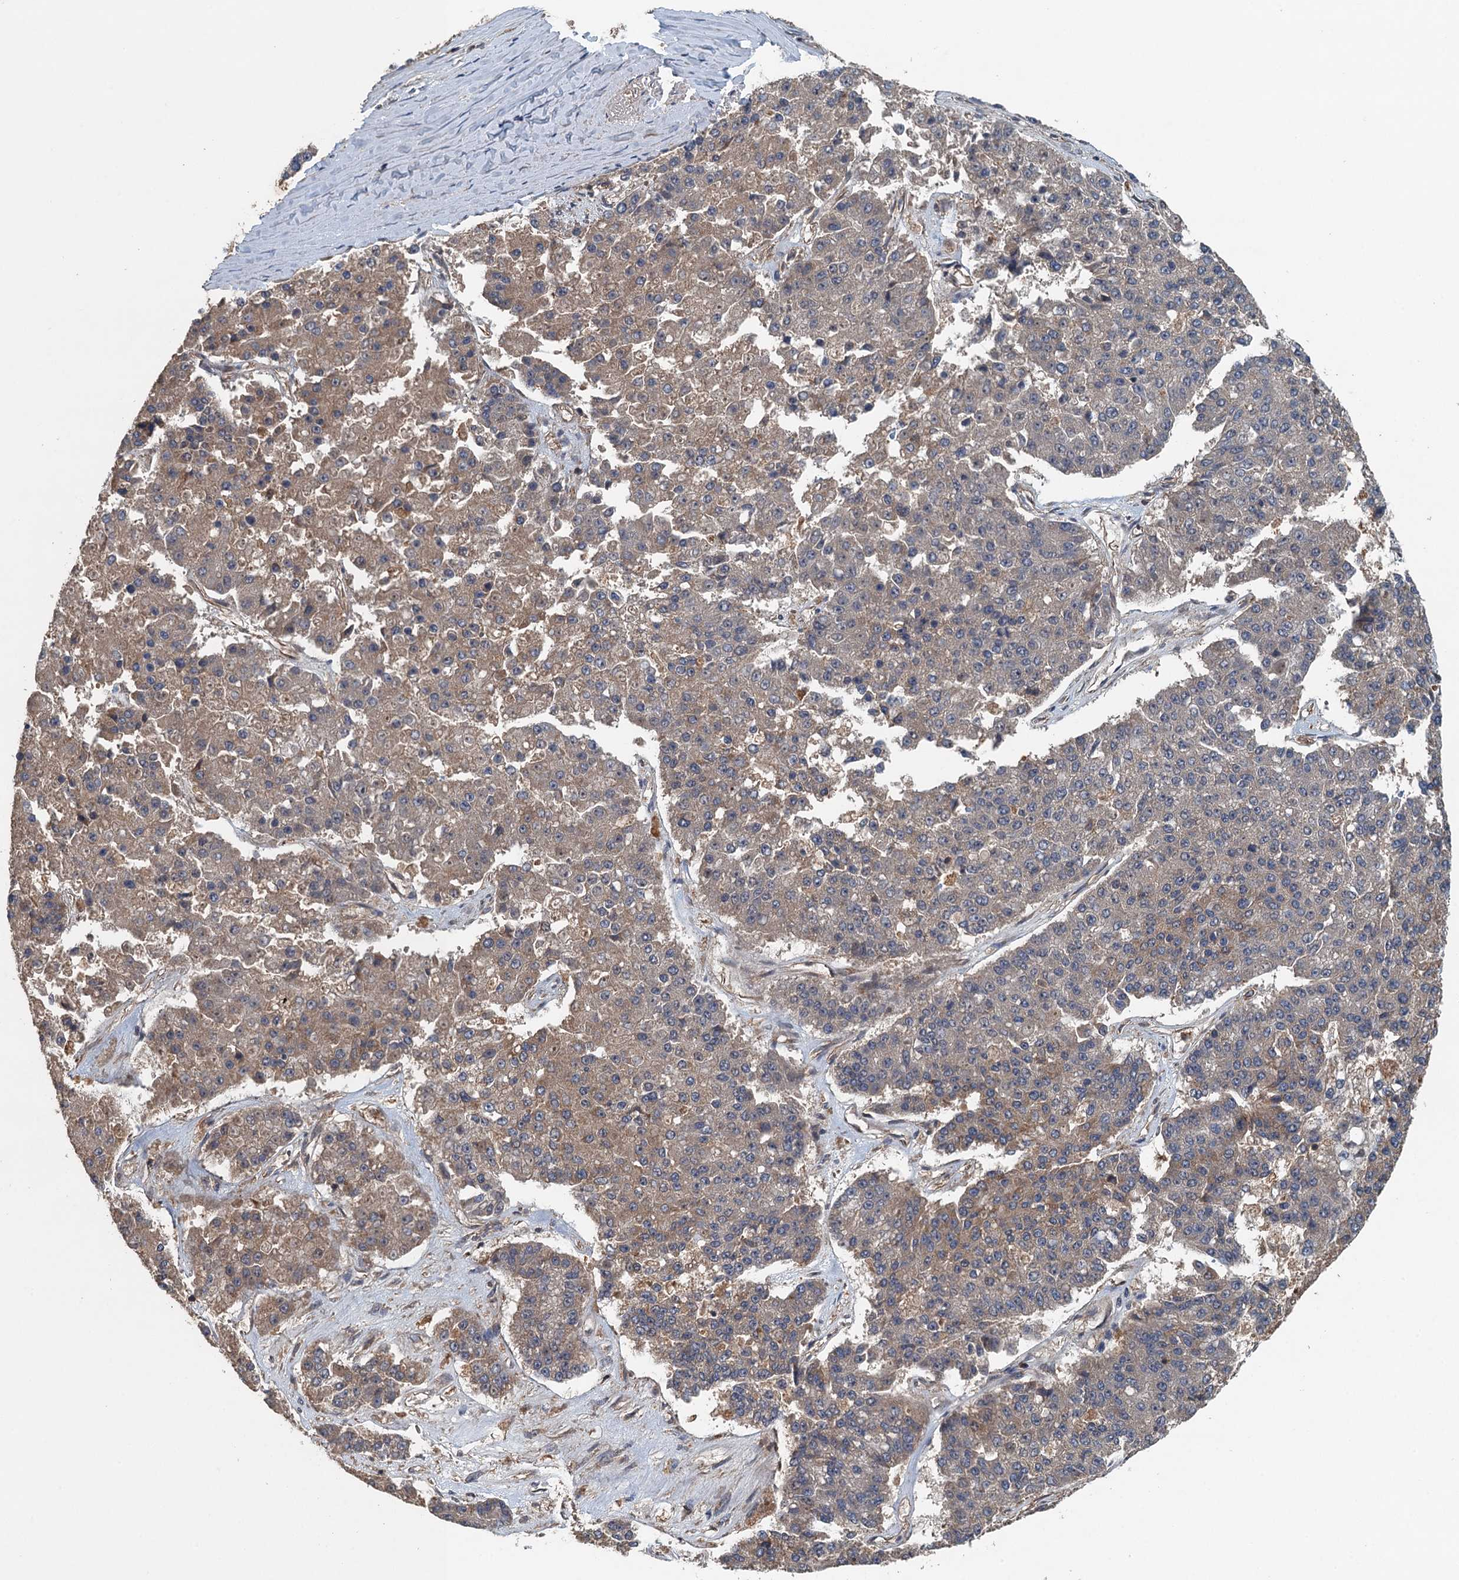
{"staining": {"intensity": "moderate", "quantity": ">75%", "location": "cytoplasmic/membranous"}, "tissue": "pancreatic cancer", "cell_type": "Tumor cells", "image_type": "cancer", "snomed": [{"axis": "morphology", "description": "Adenocarcinoma, NOS"}, {"axis": "topography", "description": "Pancreas"}], "caption": "A micrograph of pancreatic adenocarcinoma stained for a protein exhibits moderate cytoplasmic/membranous brown staining in tumor cells.", "gene": "BORCS5", "patient": {"sex": "male", "age": 50}}